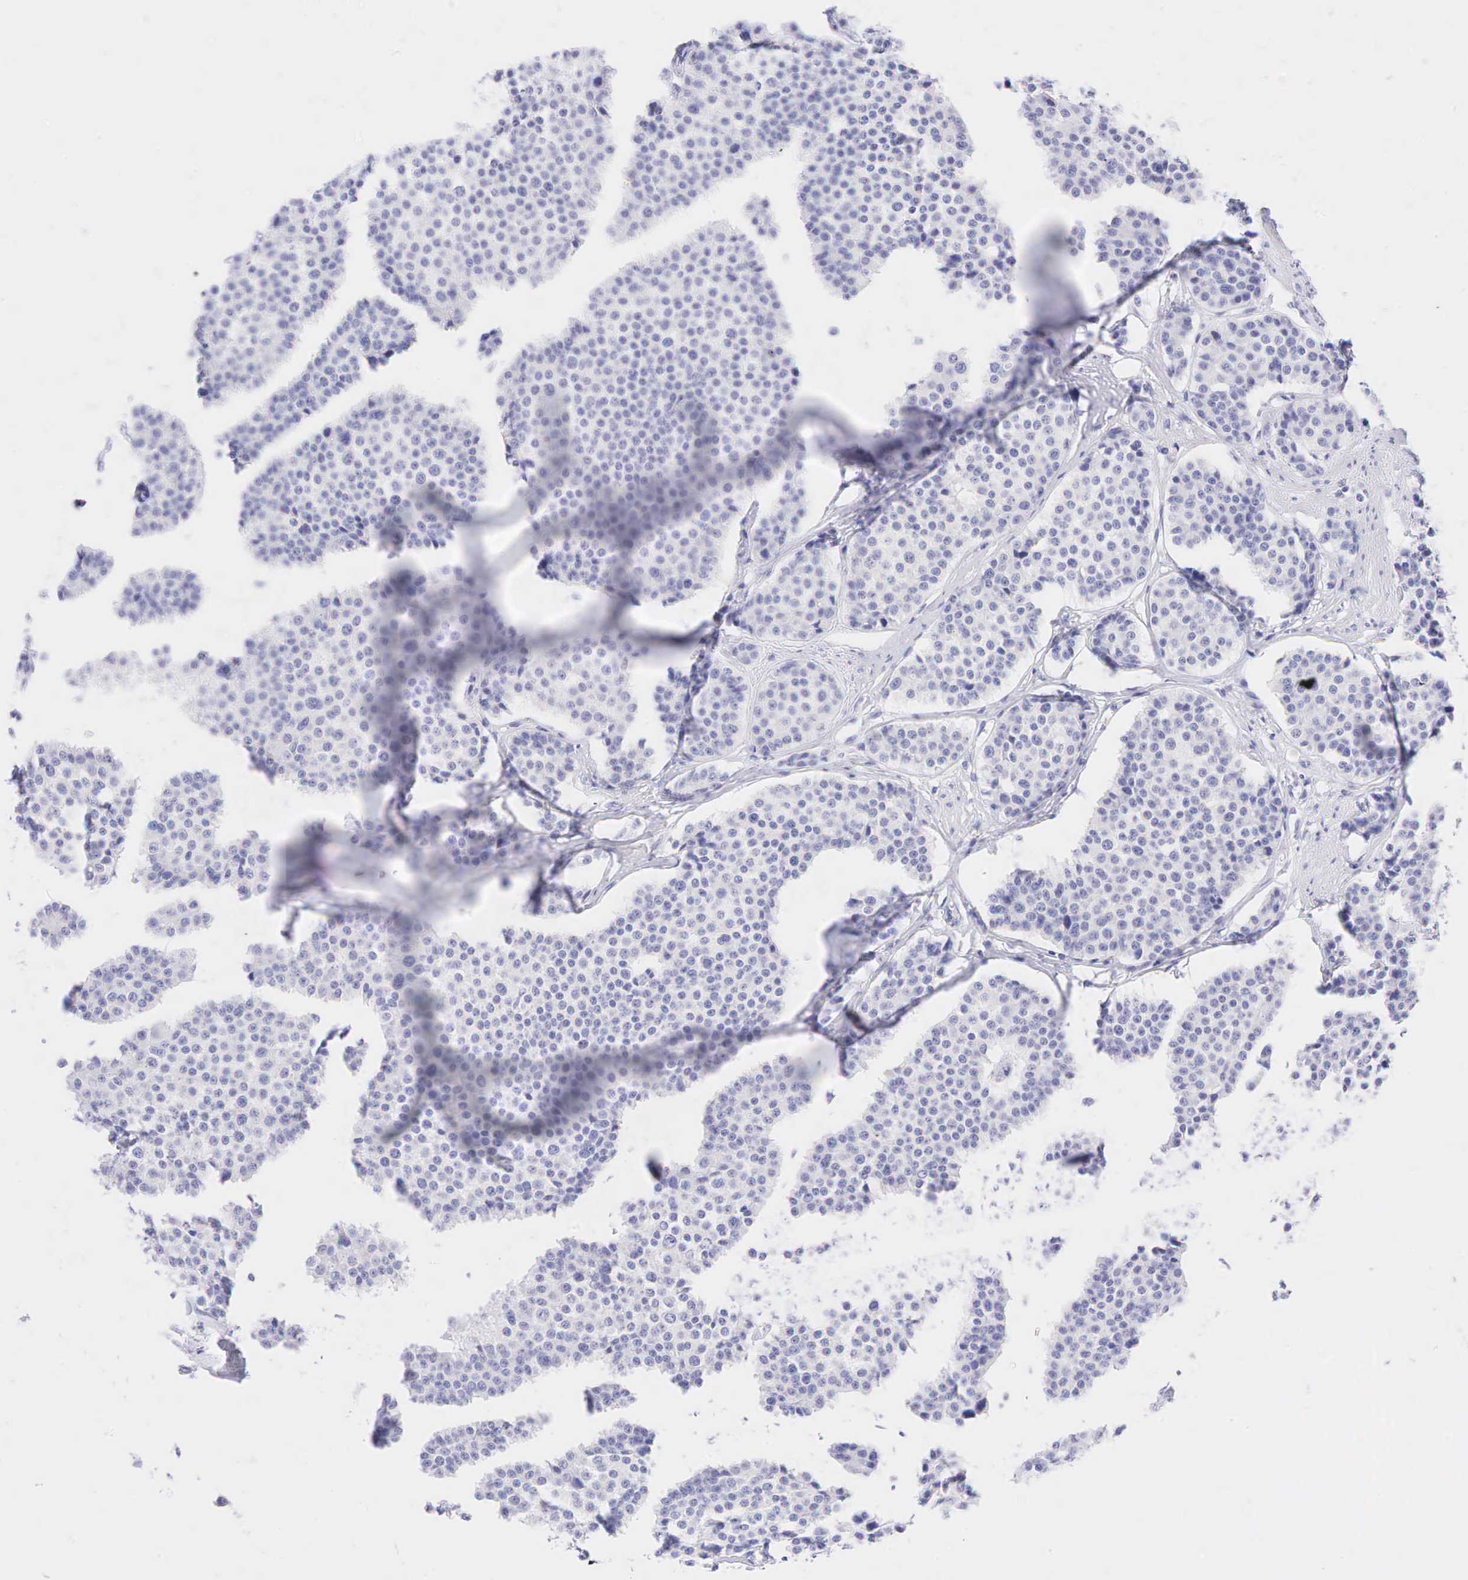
{"staining": {"intensity": "negative", "quantity": "none", "location": "none"}, "tissue": "carcinoid", "cell_type": "Tumor cells", "image_type": "cancer", "snomed": [{"axis": "morphology", "description": "Carcinoid, malignant, NOS"}, {"axis": "topography", "description": "Small intestine"}], "caption": "Human carcinoid stained for a protein using immunohistochemistry (IHC) exhibits no positivity in tumor cells.", "gene": "AR", "patient": {"sex": "male", "age": 60}}